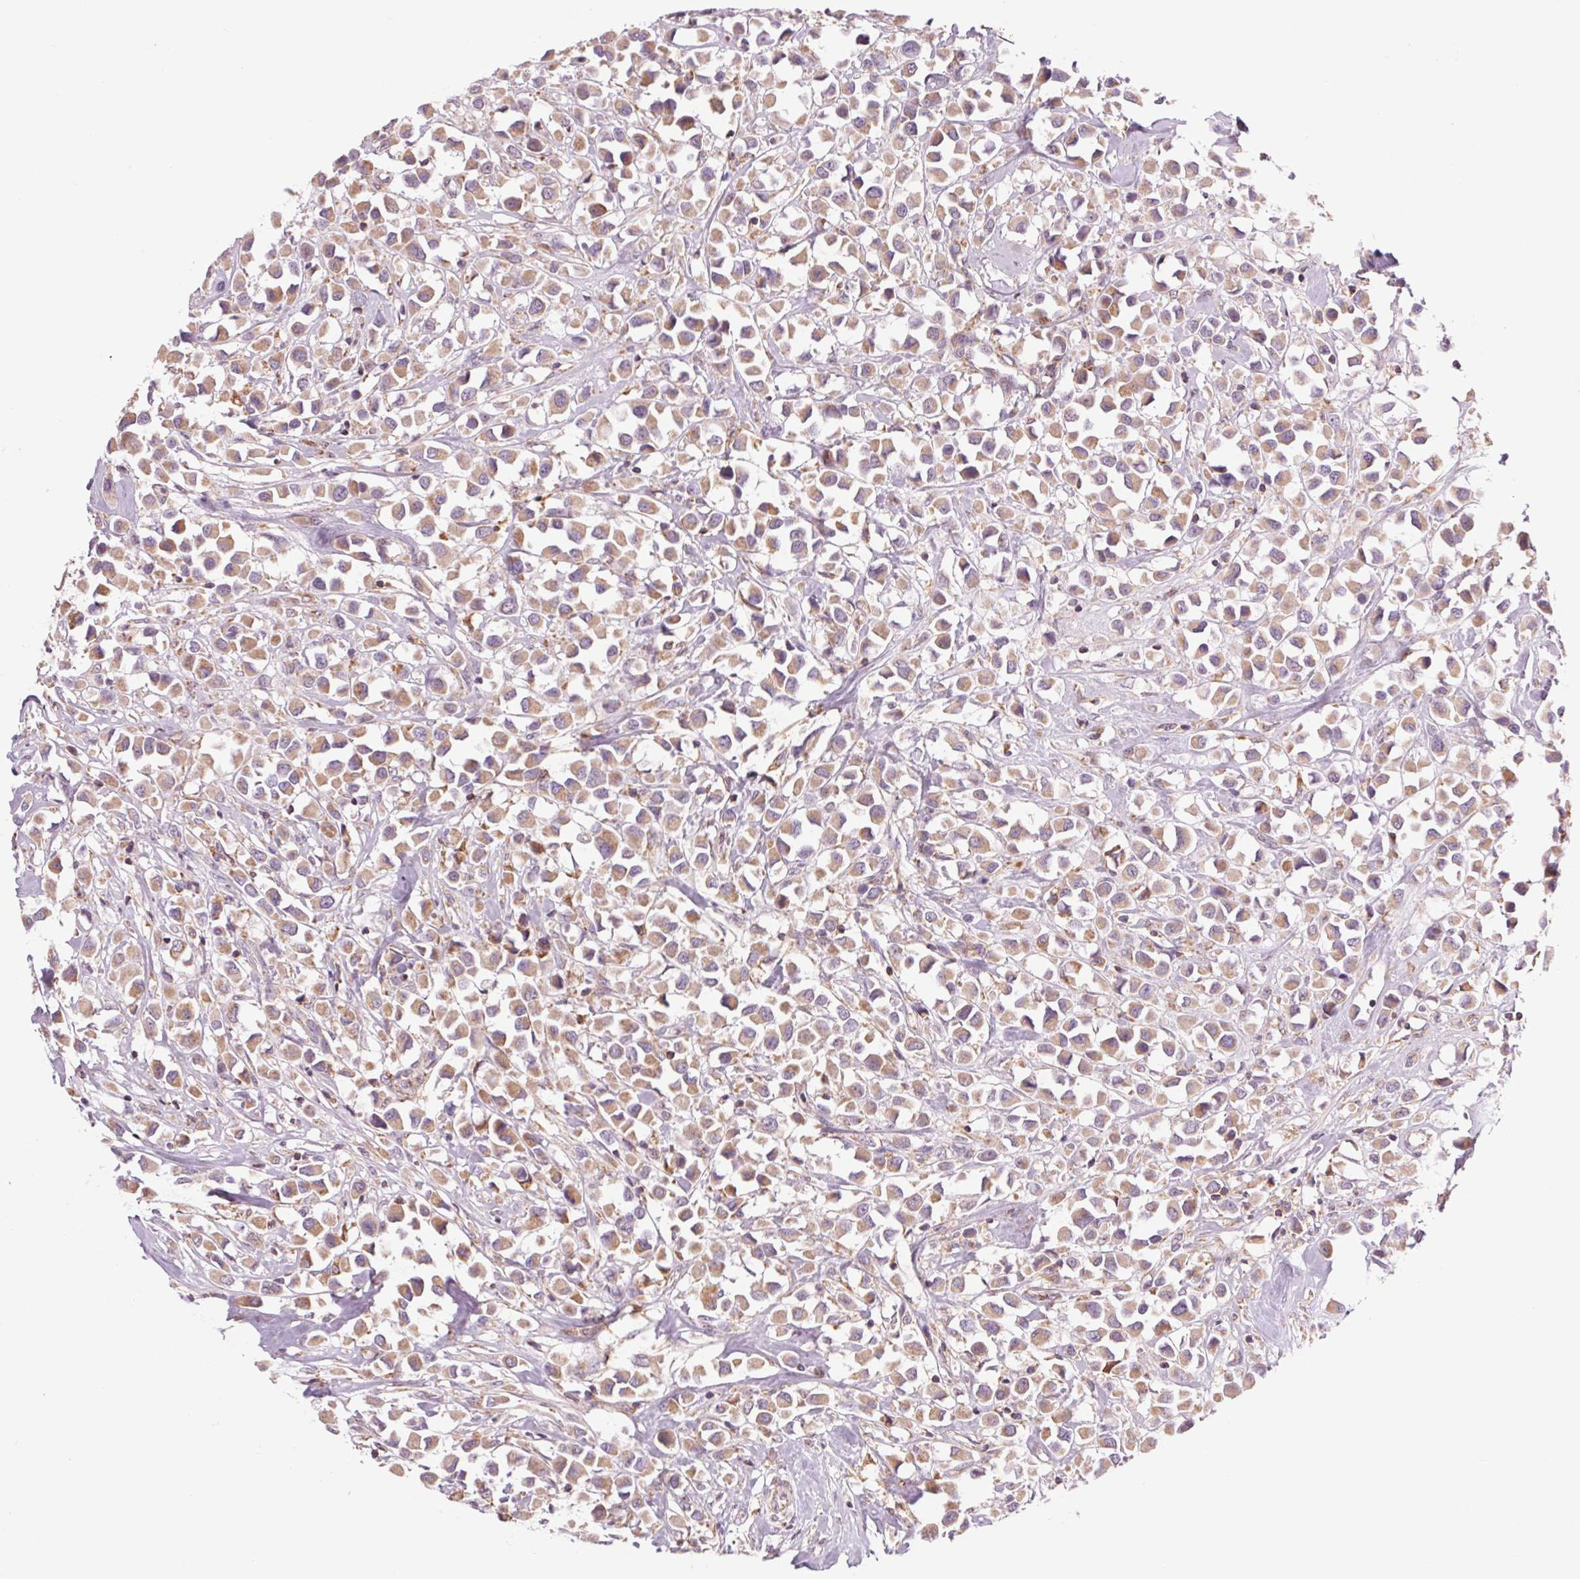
{"staining": {"intensity": "weak", "quantity": ">75%", "location": "cytoplasmic/membranous"}, "tissue": "breast cancer", "cell_type": "Tumor cells", "image_type": "cancer", "snomed": [{"axis": "morphology", "description": "Duct carcinoma"}, {"axis": "topography", "description": "Breast"}], "caption": "The image exhibits immunohistochemical staining of breast cancer (intraductal carcinoma). There is weak cytoplasmic/membranous expression is seen in approximately >75% of tumor cells.", "gene": "COX6A1", "patient": {"sex": "female", "age": 61}}